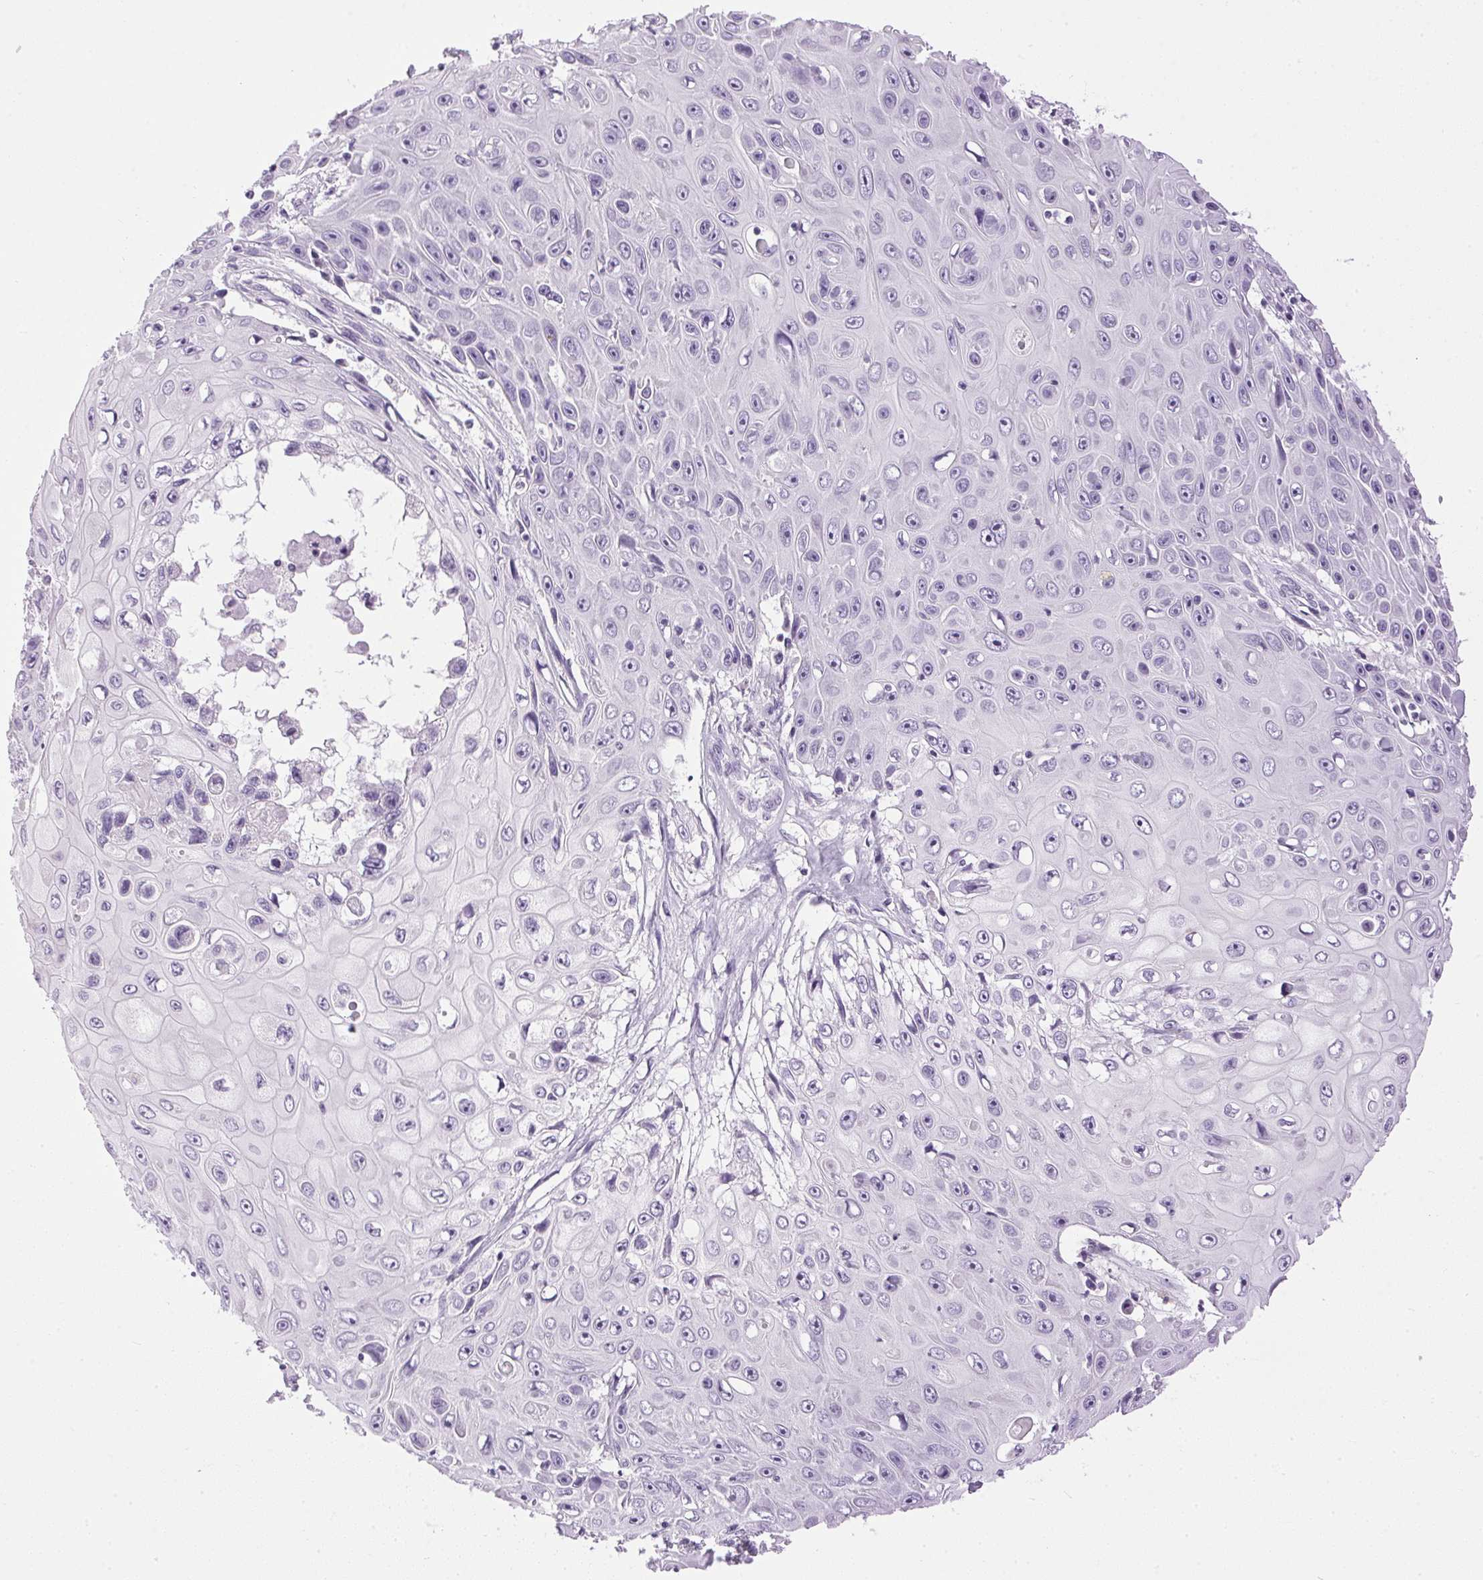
{"staining": {"intensity": "negative", "quantity": "none", "location": "none"}, "tissue": "skin cancer", "cell_type": "Tumor cells", "image_type": "cancer", "snomed": [{"axis": "morphology", "description": "Squamous cell carcinoma, NOS"}, {"axis": "topography", "description": "Skin"}], "caption": "A high-resolution photomicrograph shows immunohistochemistry (IHC) staining of skin cancer (squamous cell carcinoma), which shows no significant positivity in tumor cells. Nuclei are stained in blue.", "gene": "SP7", "patient": {"sex": "male", "age": 82}}